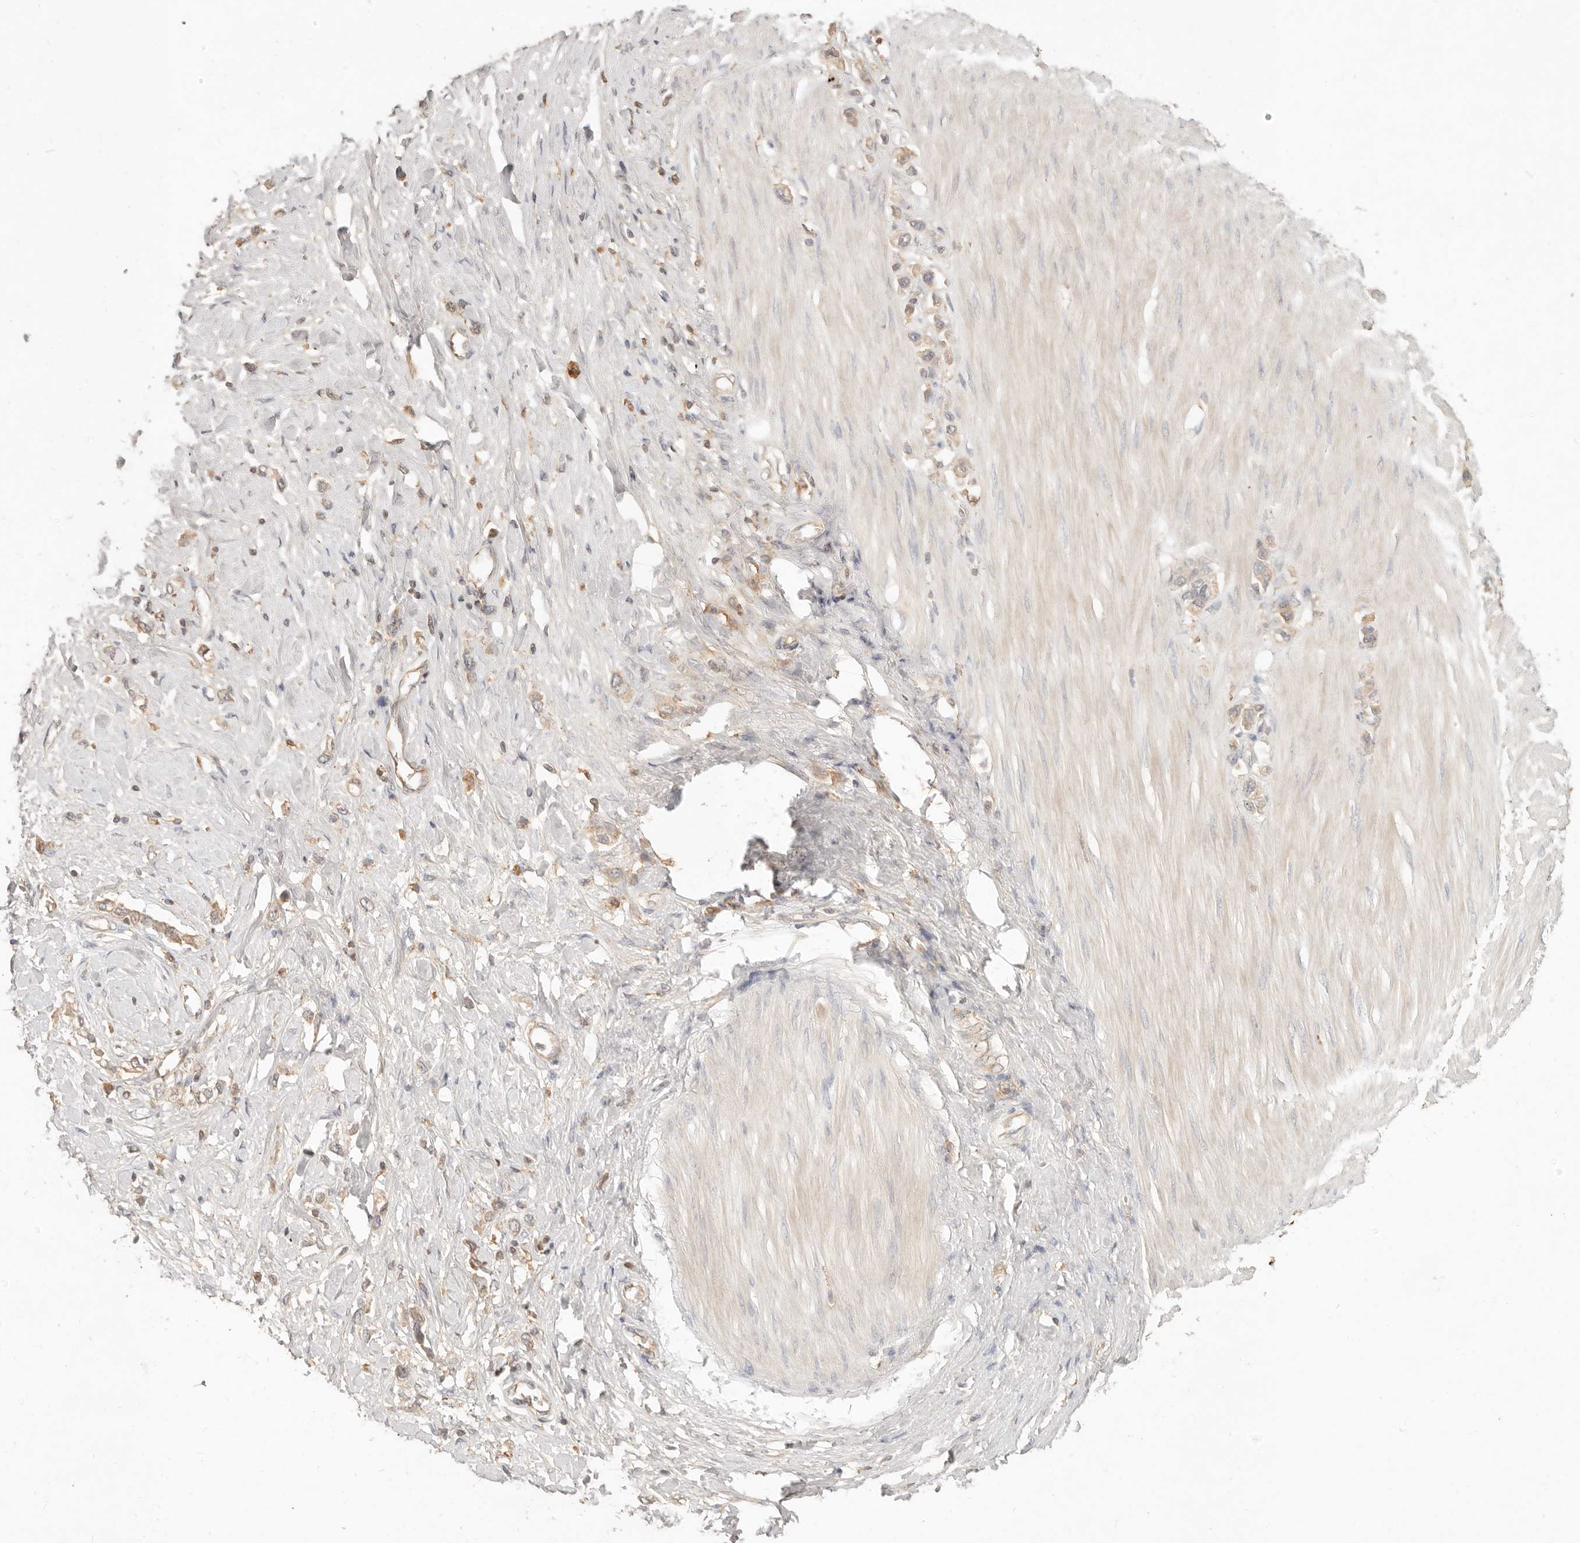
{"staining": {"intensity": "weak", "quantity": "25%-75%", "location": "cytoplasmic/membranous"}, "tissue": "stomach cancer", "cell_type": "Tumor cells", "image_type": "cancer", "snomed": [{"axis": "morphology", "description": "Adenocarcinoma, NOS"}, {"axis": "topography", "description": "Stomach"}], "caption": "Weak cytoplasmic/membranous staining is present in approximately 25%-75% of tumor cells in stomach cancer.", "gene": "NECAP2", "patient": {"sex": "female", "age": 65}}